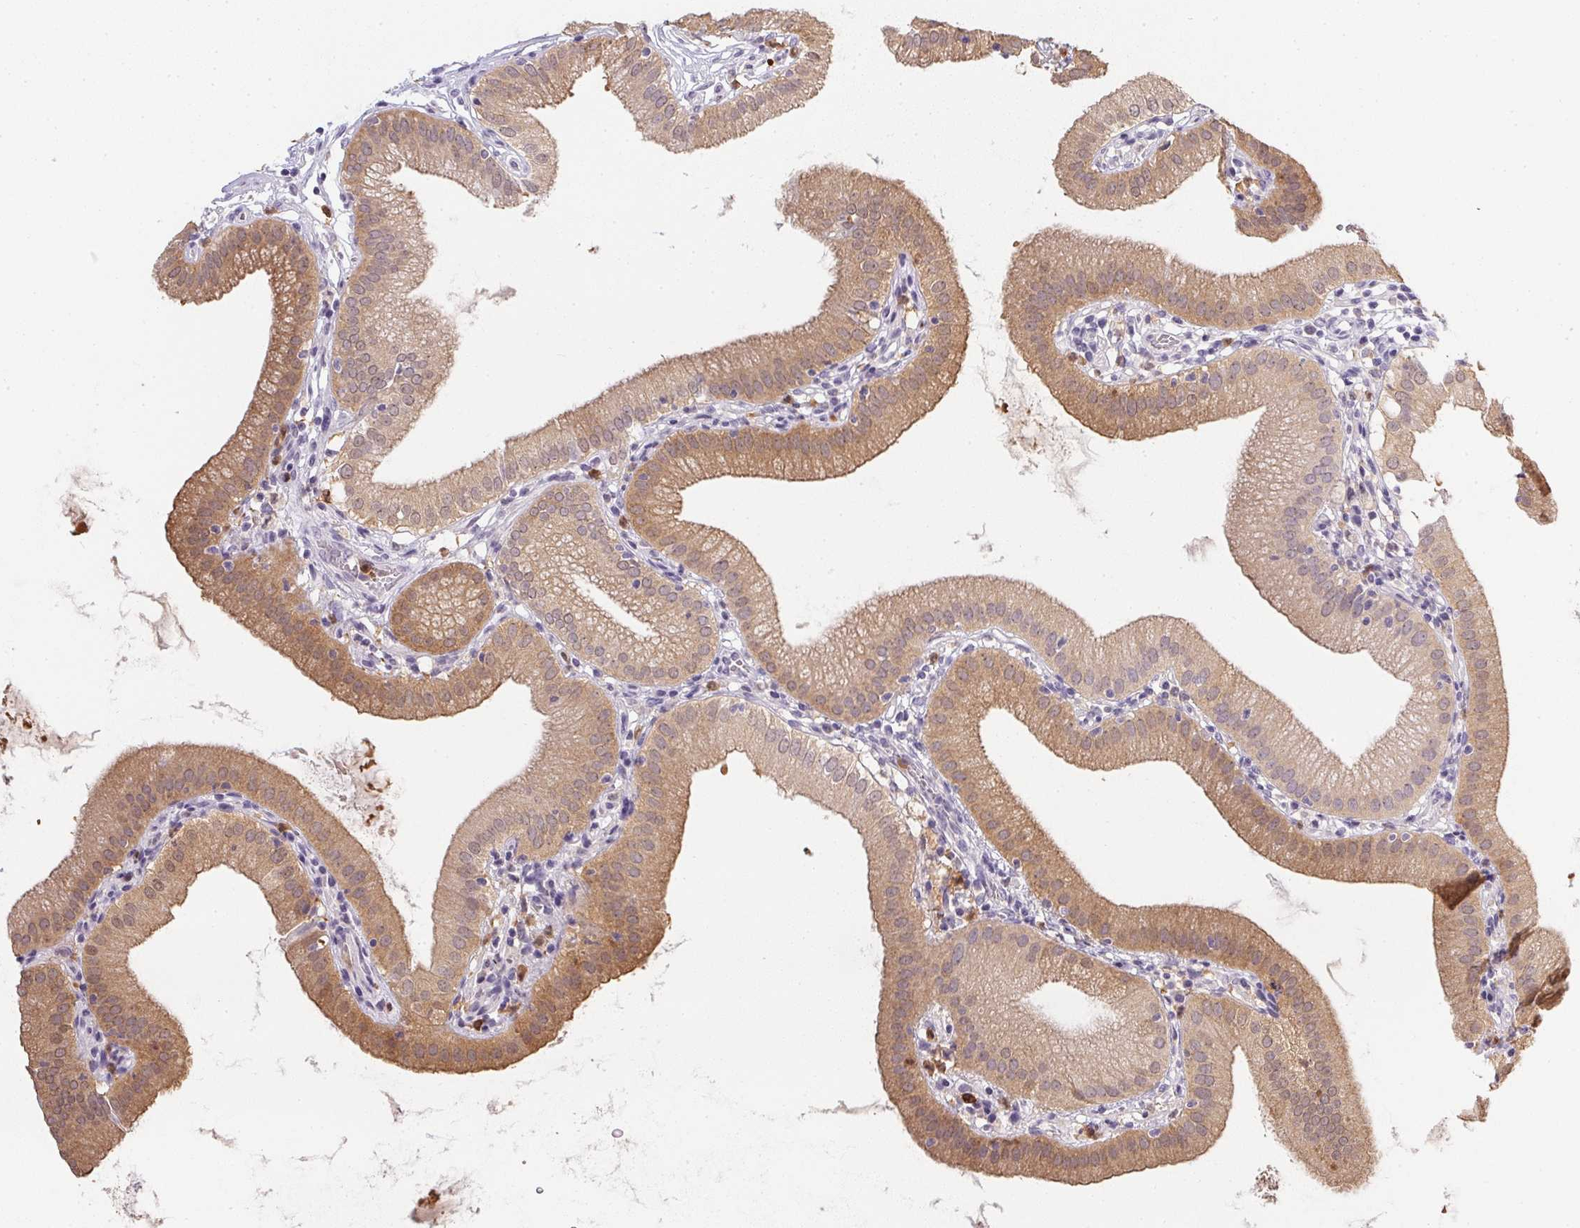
{"staining": {"intensity": "moderate", "quantity": ">75%", "location": "cytoplasmic/membranous"}, "tissue": "gallbladder", "cell_type": "Glandular cells", "image_type": "normal", "snomed": [{"axis": "morphology", "description": "Normal tissue, NOS"}, {"axis": "topography", "description": "Gallbladder"}], "caption": "Normal gallbladder exhibits moderate cytoplasmic/membranous expression in about >75% of glandular cells (DAB IHC with brightfield microscopy, high magnification)..", "gene": "DNAJC5G", "patient": {"sex": "female", "age": 65}}